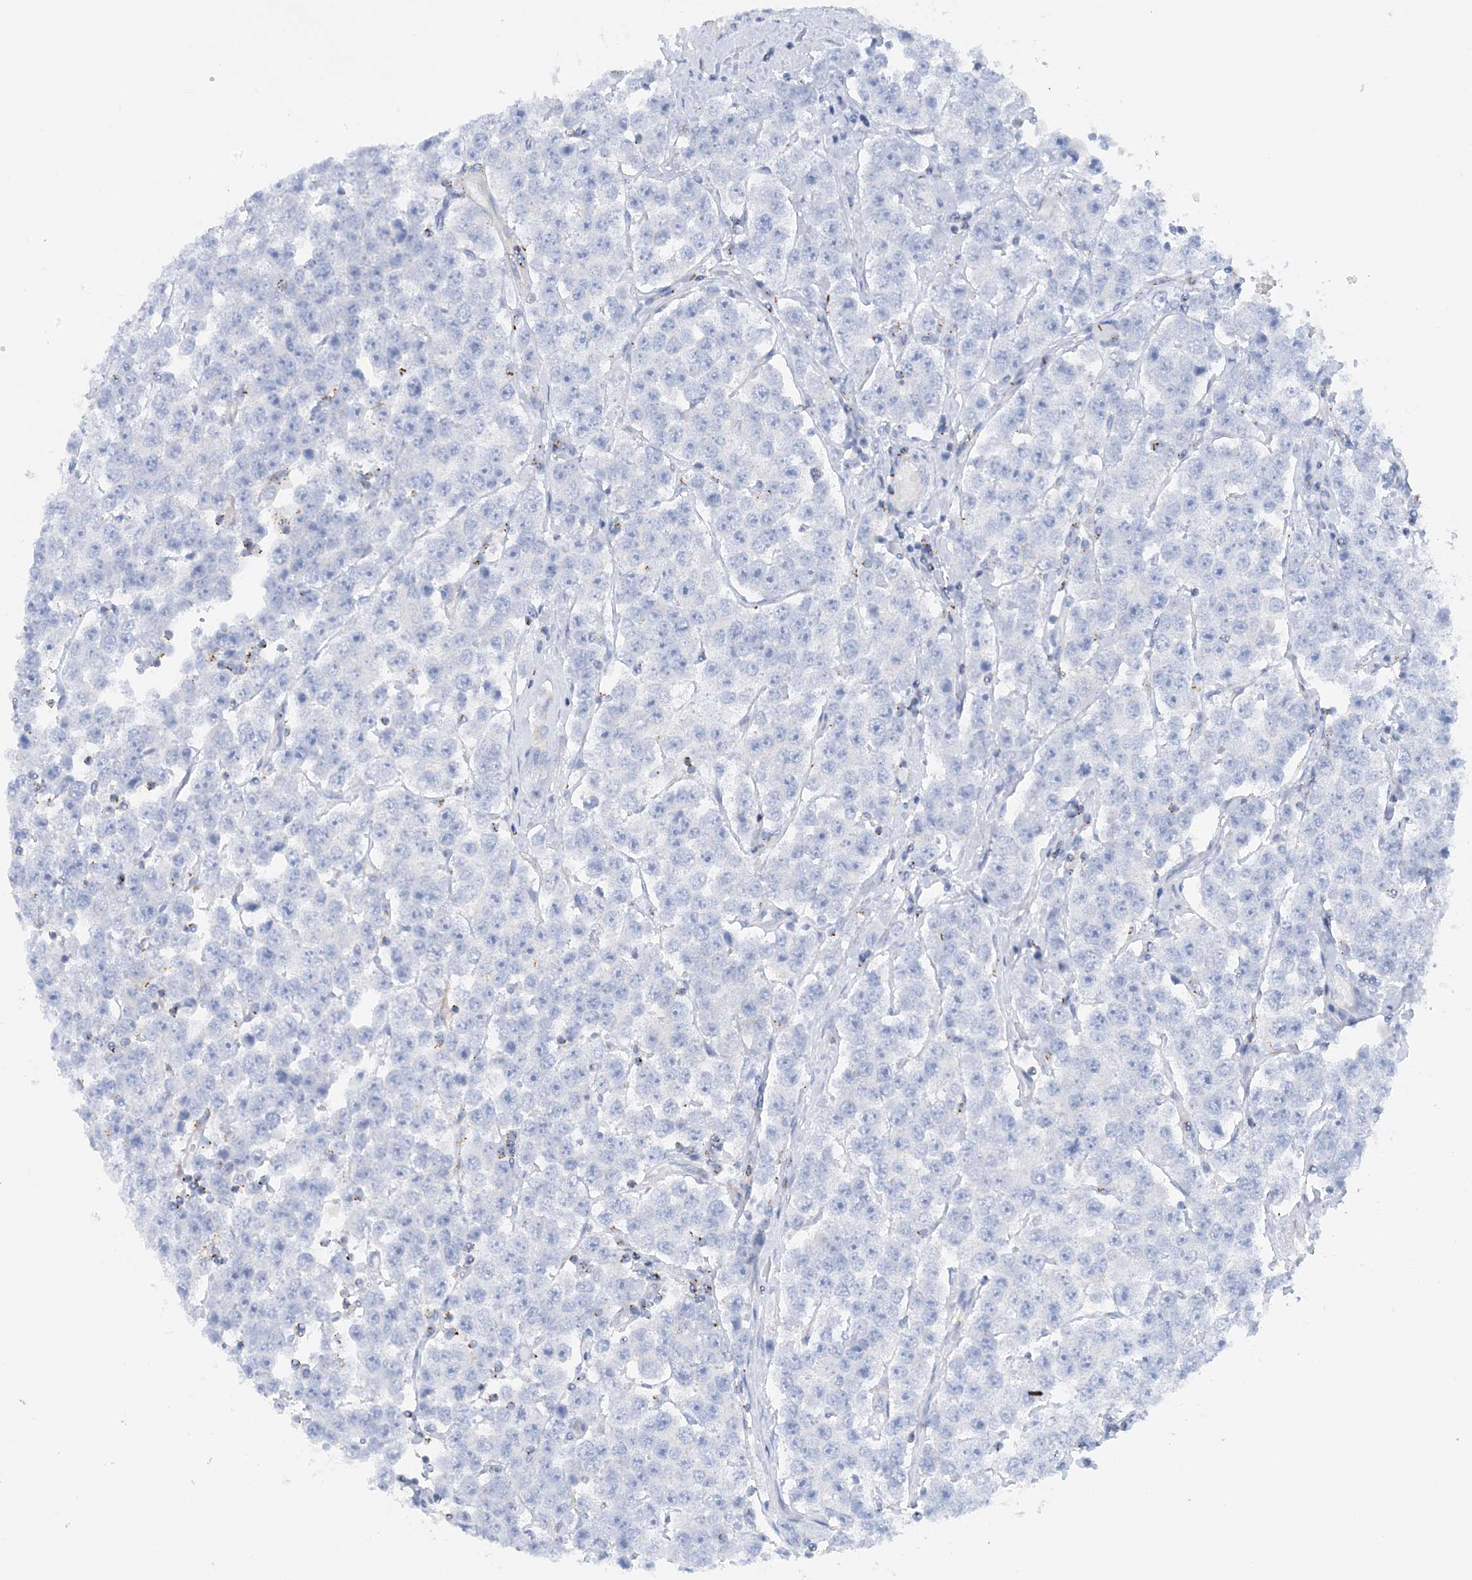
{"staining": {"intensity": "negative", "quantity": "none", "location": "none"}, "tissue": "testis cancer", "cell_type": "Tumor cells", "image_type": "cancer", "snomed": [{"axis": "morphology", "description": "Seminoma, NOS"}, {"axis": "topography", "description": "Testis"}], "caption": "This image is of testis cancer stained with immunohistochemistry to label a protein in brown with the nuclei are counter-stained blue. There is no expression in tumor cells. (DAB (3,3'-diaminobenzidine) immunohistochemistry with hematoxylin counter stain).", "gene": "CALHM5", "patient": {"sex": "male", "age": 28}}